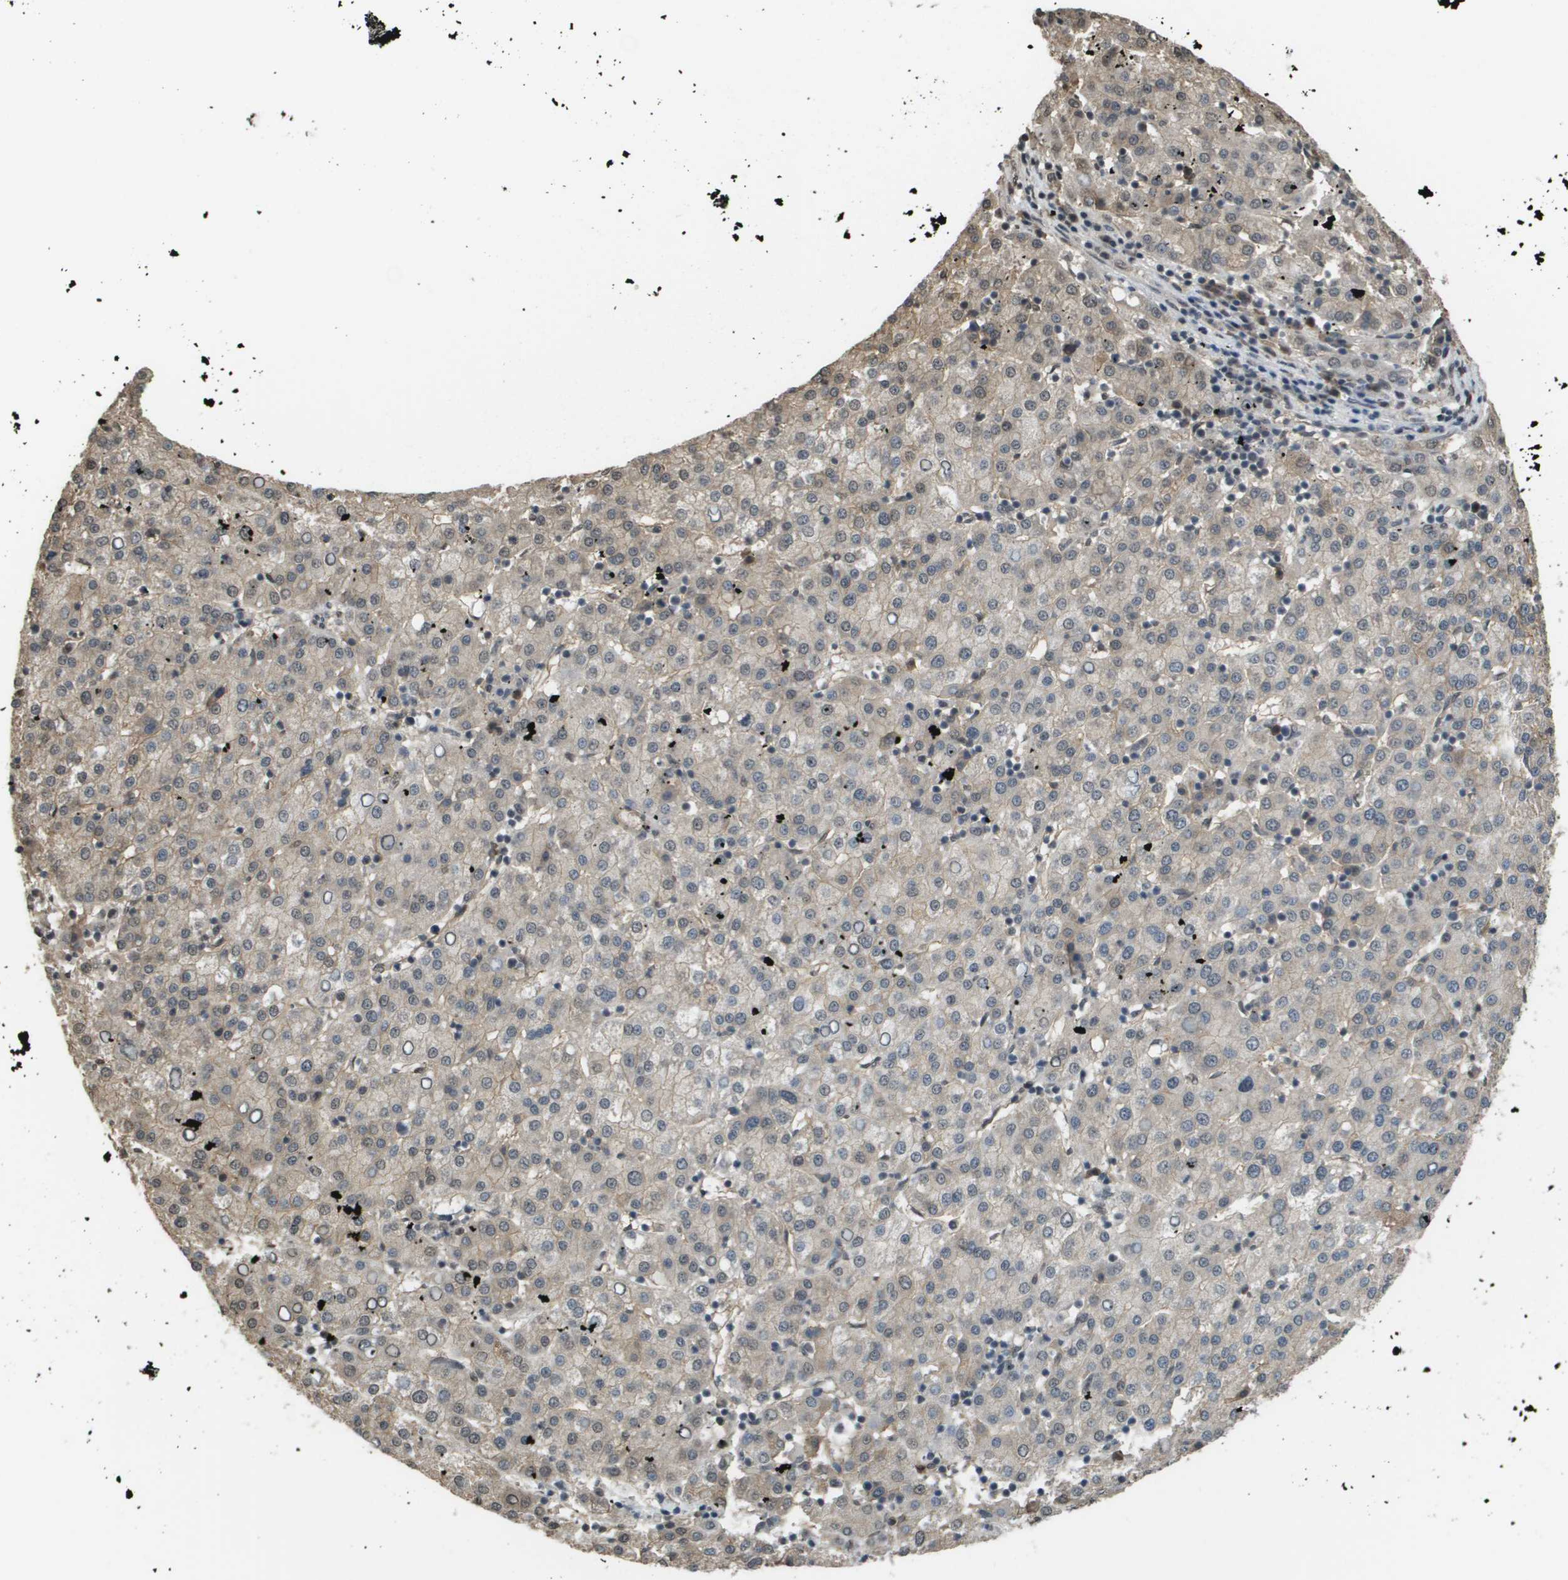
{"staining": {"intensity": "weak", "quantity": "25%-75%", "location": "cytoplasmic/membranous"}, "tissue": "liver cancer", "cell_type": "Tumor cells", "image_type": "cancer", "snomed": [{"axis": "morphology", "description": "Carcinoma, Hepatocellular, NOS"}, {"axis": "topography", "description": "Liver"}], "caption": "A low amount of weak cytoplasmic/membranous positivity is seen in about 25%-75% of tumor cells in liver hepatocellular carcinoma tissue. The staining is performed using DAB (3,3'-diaminobenzidine) brown chromogen to label protein expression. The nuclei are counter-stained blue using hematoxylin.", "gene": "NDRG2", "patient": {"sex": "female", "age": 58}}